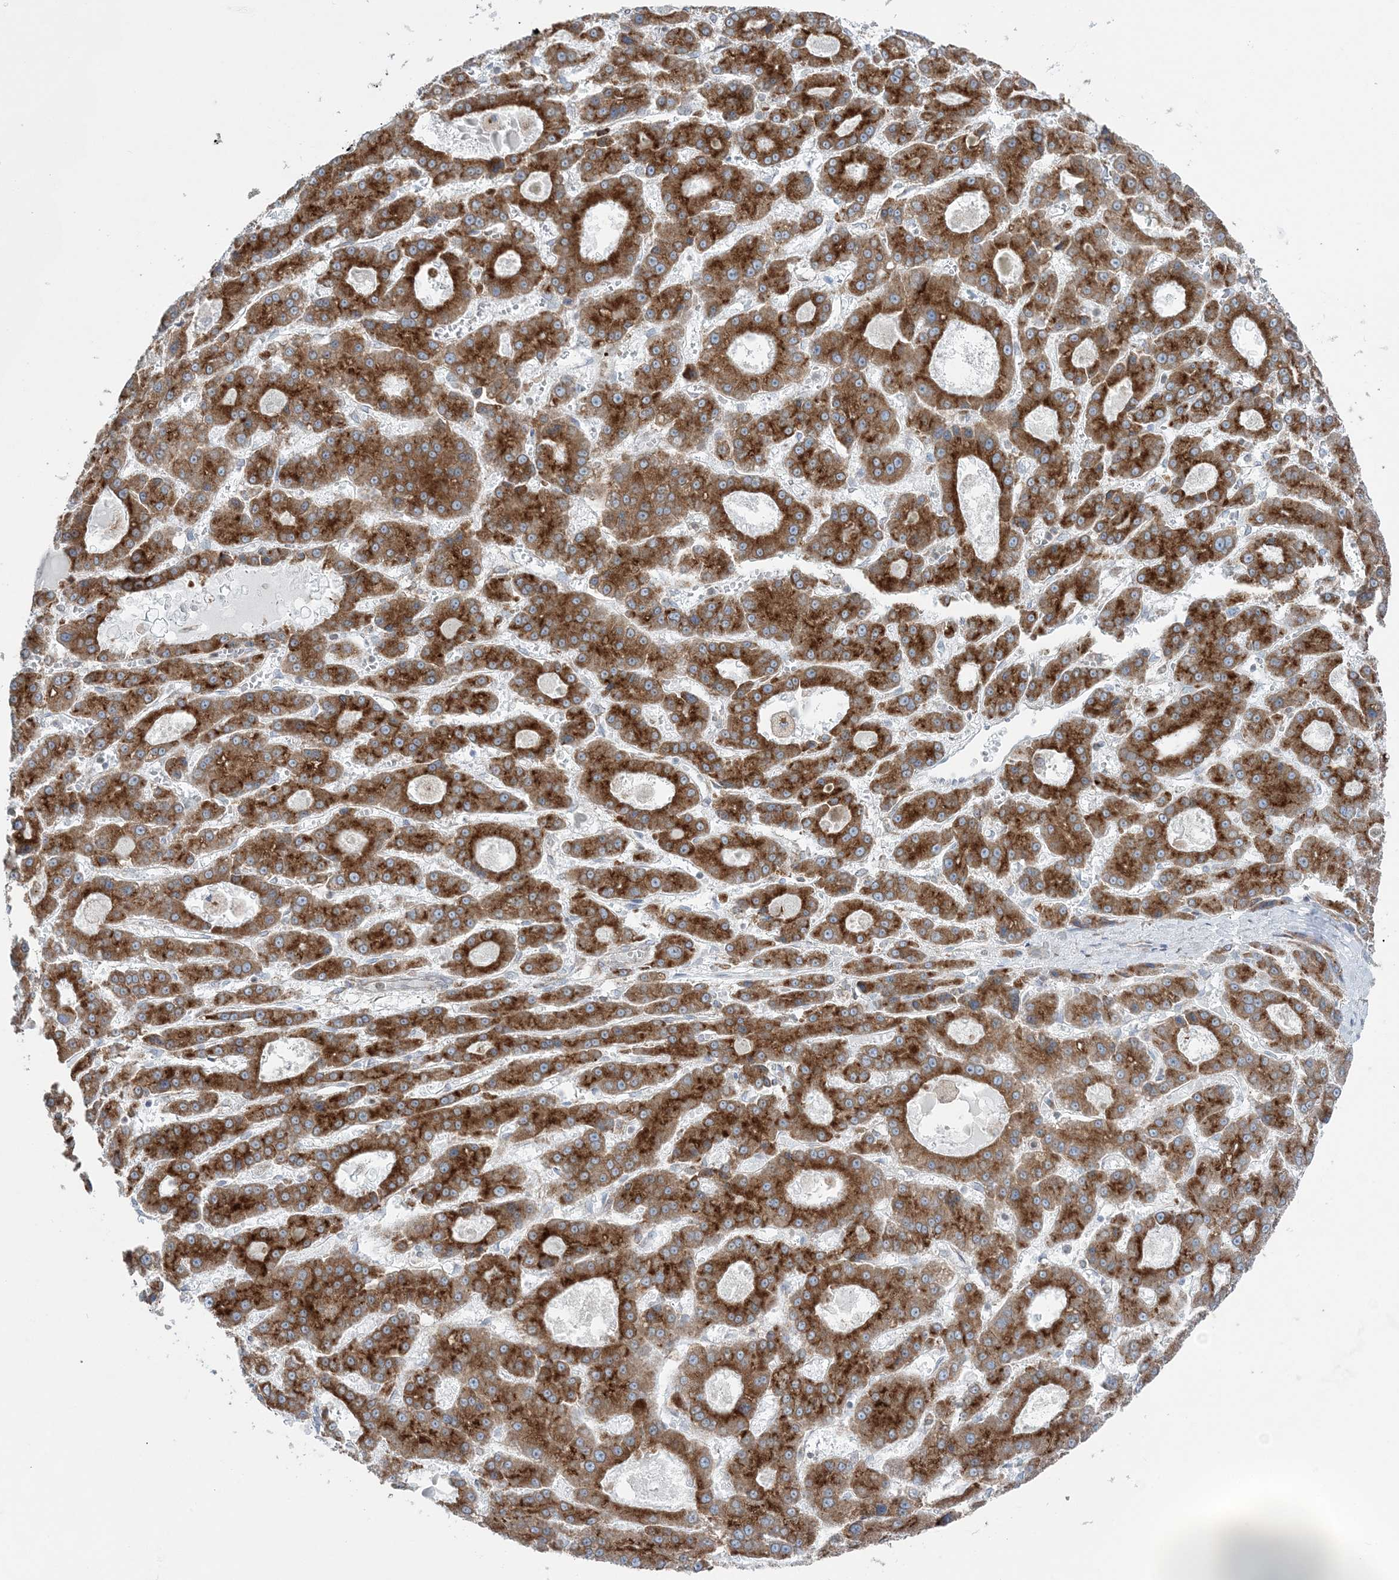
{"staining": {"intensity": "strong", "quantity": ">75%", "location": "cytoplasmic/membranous"}, "tissue": "liver cancer", "cell_type": "Tumor cells", "image_type": "cancer", "snomed": [{"axis": "morphology", "description": "Carcinoma, Hepatocellular, NOS"}, {"axis": "topography", "description": "Liver"}], "caption": "Immunohistochemistry photomicrograph of liver cancer (hepatocellular carcinoma) stained for a protein (brown), which demonstrates high levels of strong cytoplasmic/membranous staining in approximately >75% of tumor cells.", "gene": "TMED10", "patient": {"sex": "male", "age": 70}}